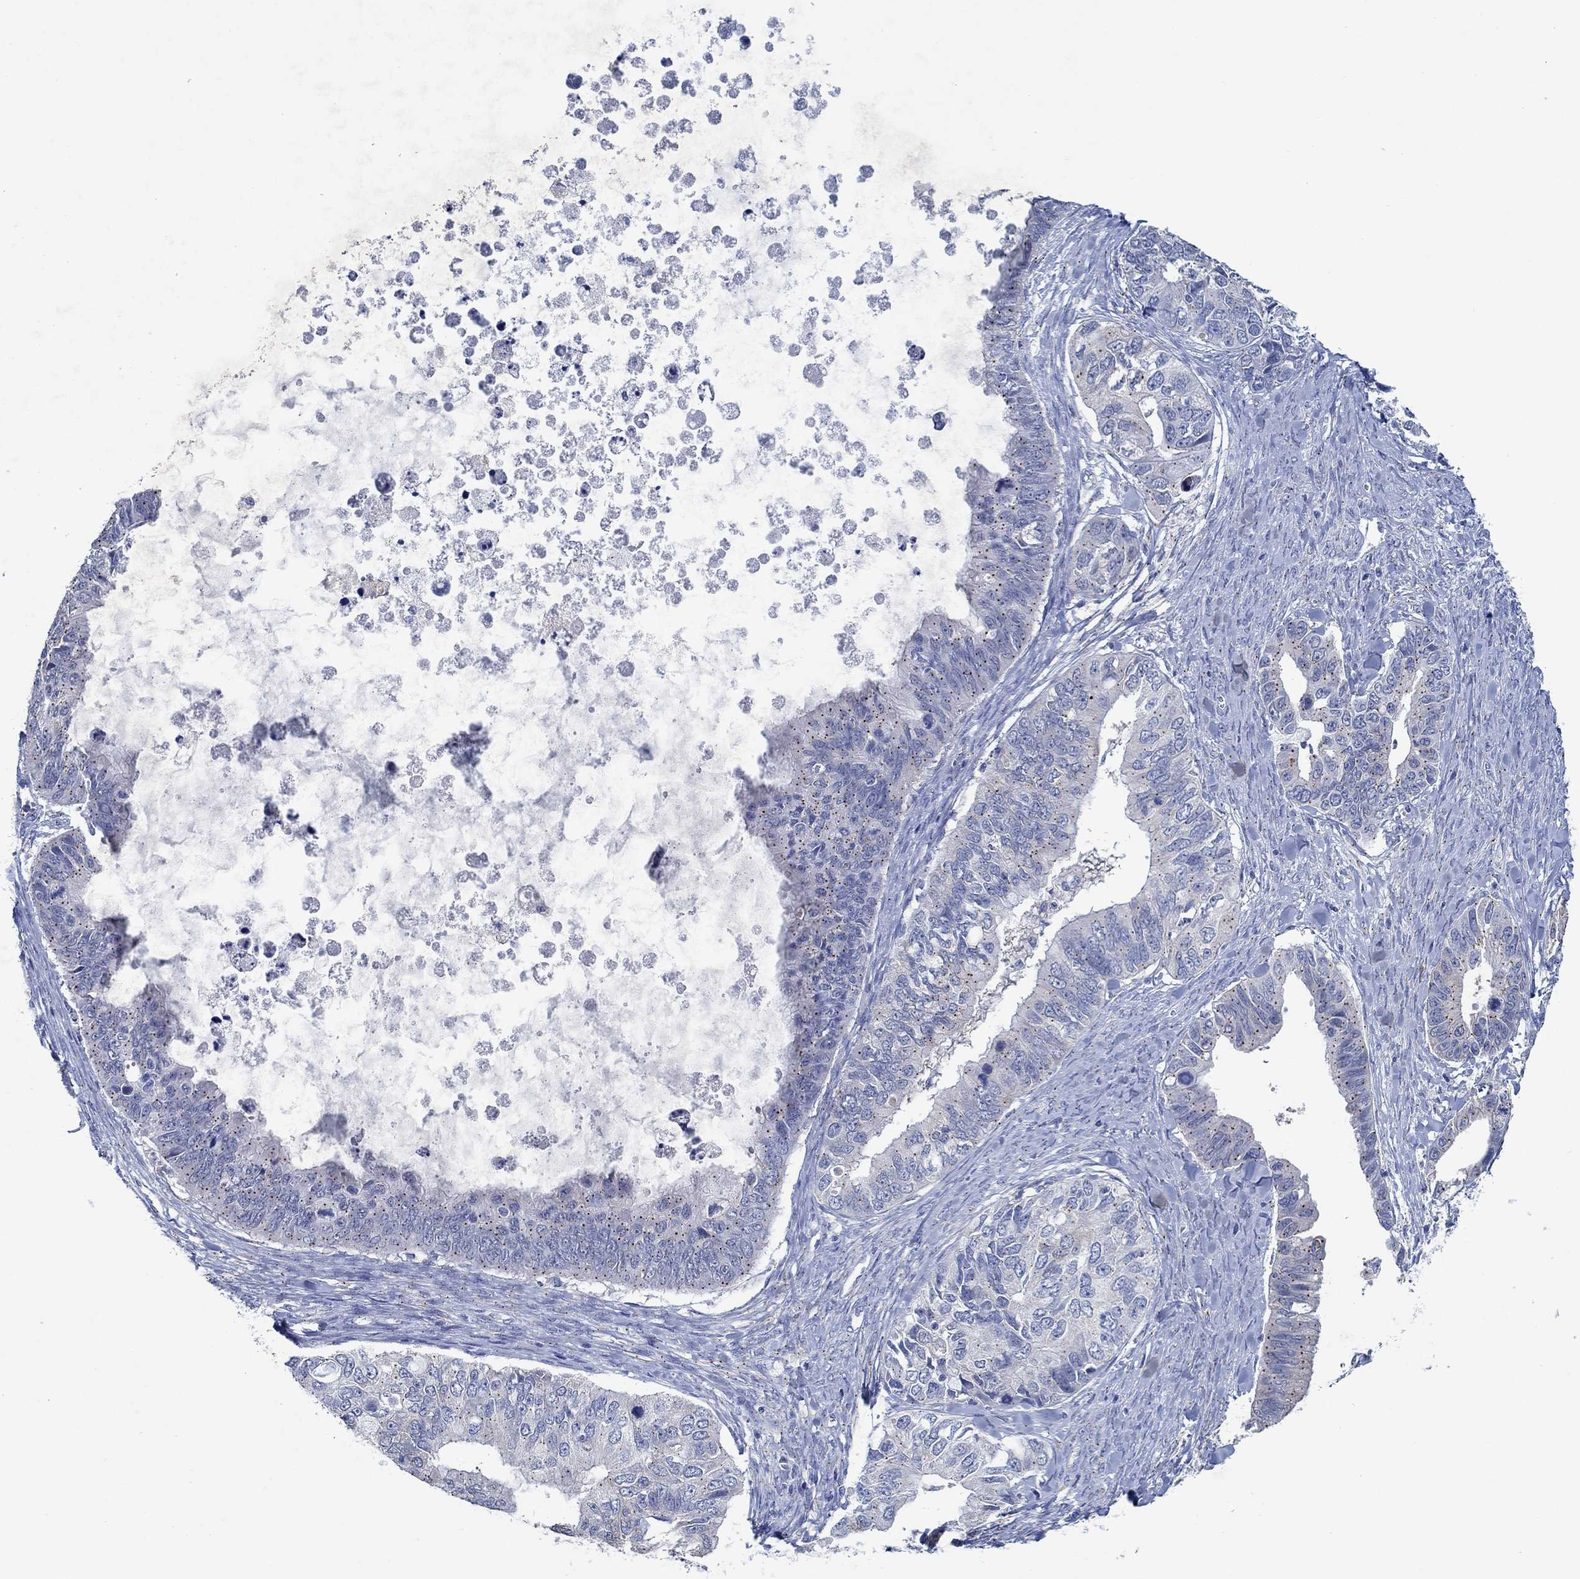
{"staining": {"intensity": "moderate", "quantity": "25%-75%", "location": "cytoplasmic/membranous"}, "tissue": "ovarian cancer", "cell_type": "Tumor cells", "image_type": "cancer", "snomed": [{"axis": "morphology", "description": "Cystadenocarcinoma, mucinous, NOS"}, {"axis": "topography", "description": "Ovary"}], "caption": "A histopathology image of human ovarian cancer stained for a protein reveals moderate cytoplasmic/membranous brown staining in tumor cells.", "gene": "CPM", "patient": {"sex": "female", "age": 76}}